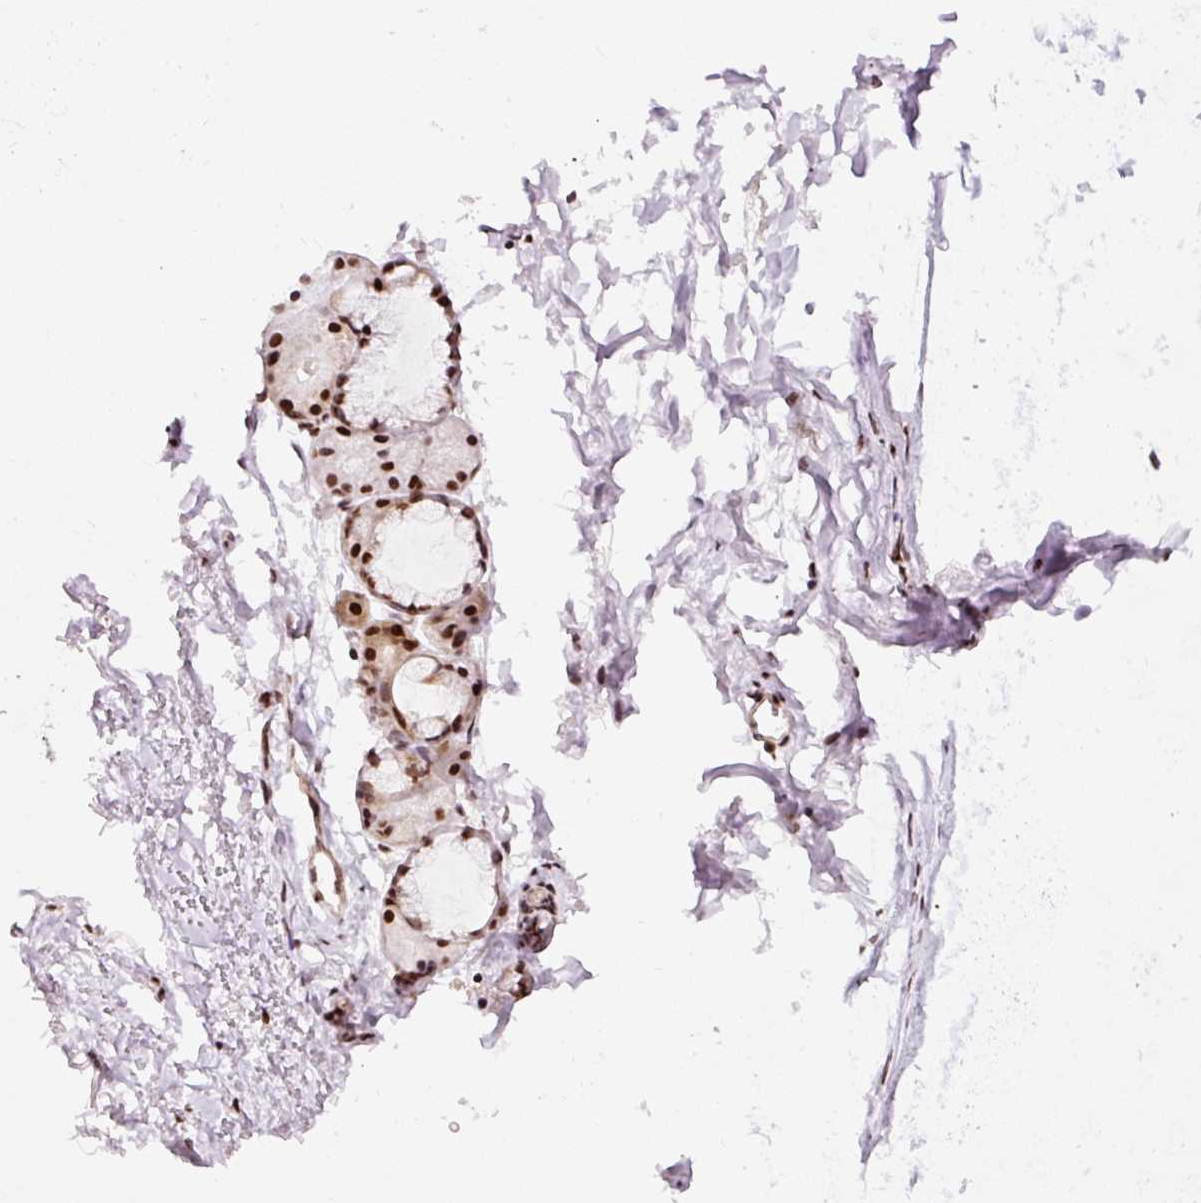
{"staining": {"intensity": "strong", "quantity": "<25%", "location": "nuclear"}, "tissue": "soft tissue", "cell_type": "Fibroblasts", "image_type": "normal", "snomed": [{"axis": "morphology", "description": "Normal tissue, NOS"}, {"axis": "topography", "description": "Cartilage tissue"}, {"axis": "topography", "description": "Nasopharynx"}], "caption": "Immunohistochemistry photomicrograph of normal soft tissue: human soft tissue stained using IHC exhibits medium levels of strong protein expression localized specifically in the nuclear of fibroblasts, appearing as a nuclear brown color.", "gene": "HNRNPC", "patient": {"sex": "male", "age": 56}}